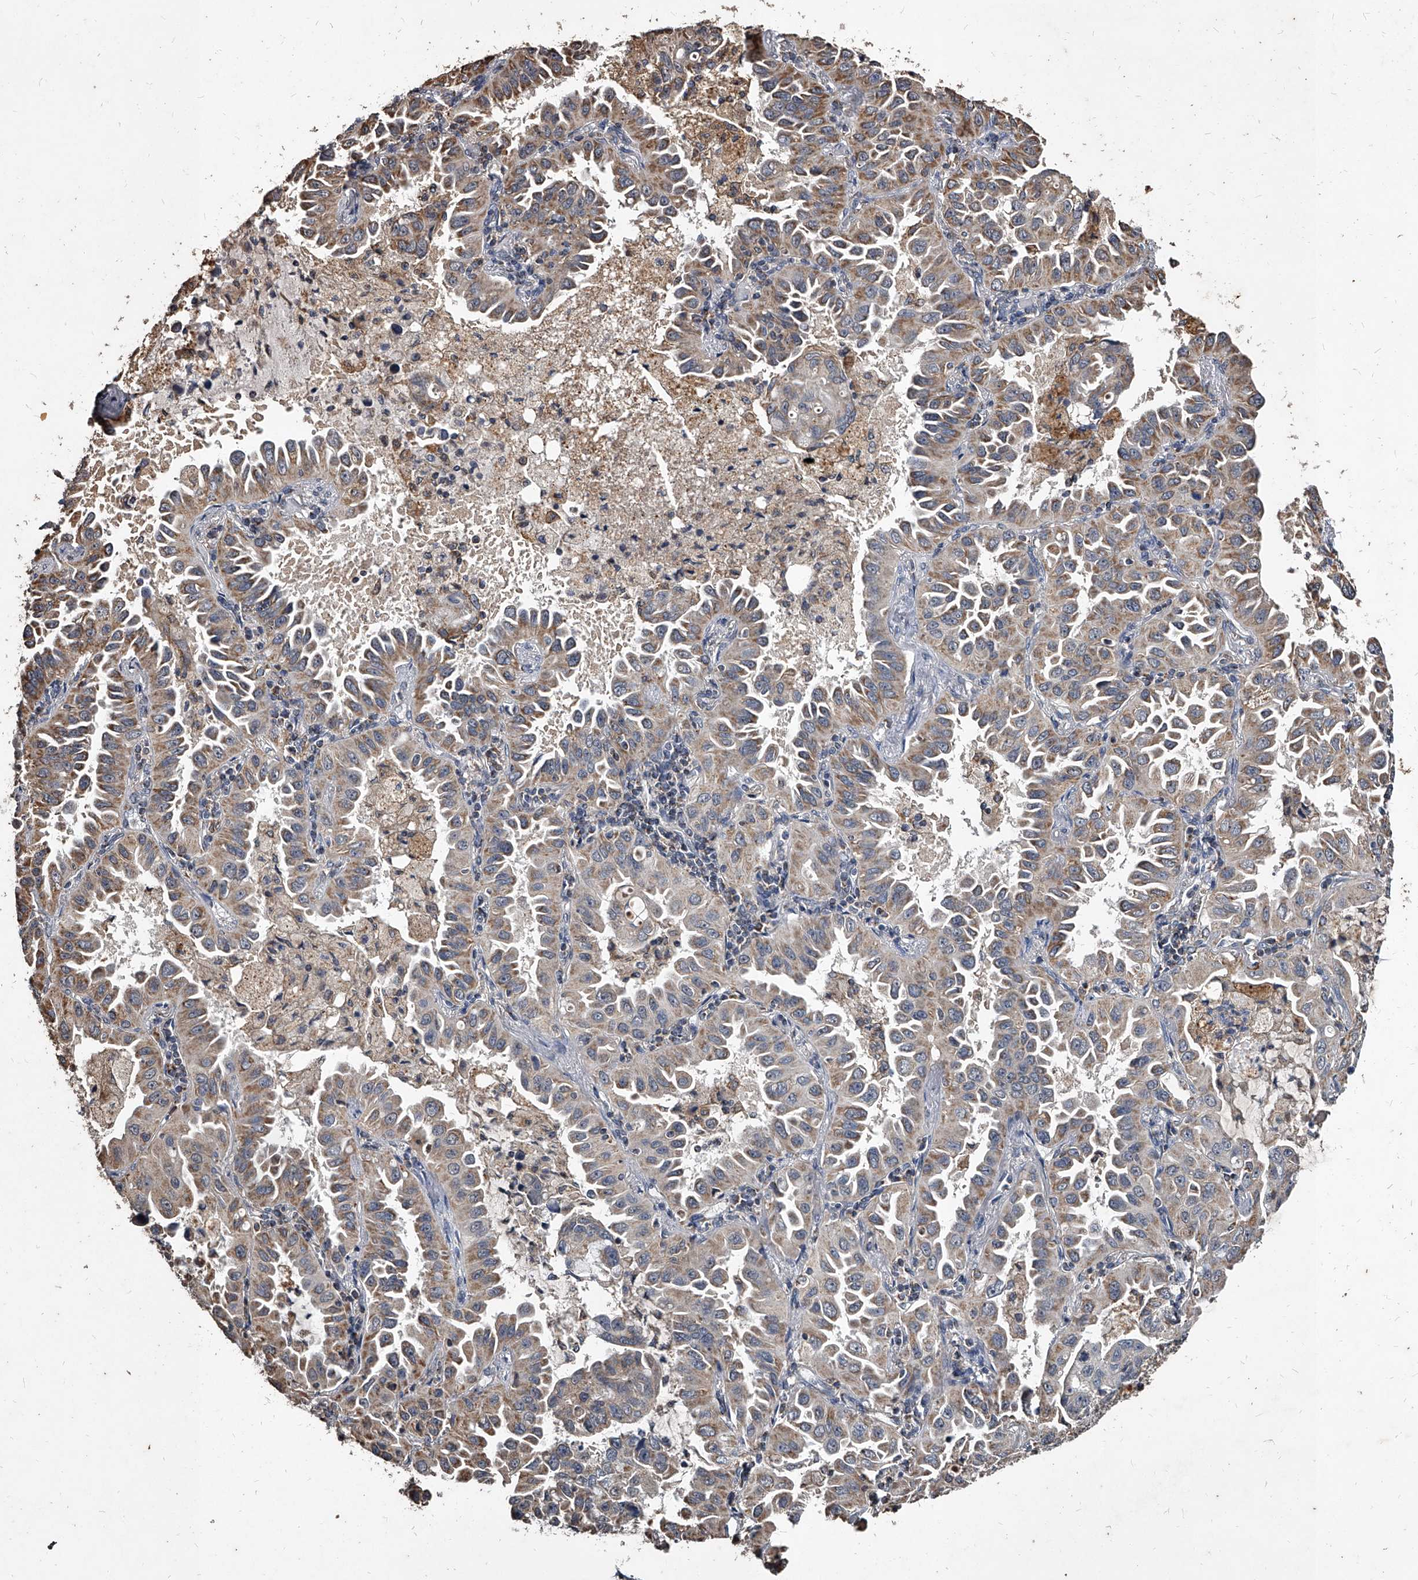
{"staining": {"intensity": "weak", "quantity": "25%-75%", "location": "cytoplasmic/membranous"}, "tissue": "lung cancer", "cell_type": "Tumor cells", "image_type": "cancer", "snomed": [{"axis": "morphology", "description": "Adenocarcinoma, NOS"}, {"axis": "topography", "description": "Lung"}], "caption": "Human lung cancer stained for a protein (brown) displays weak cytoplasmic/membranous positive positivity in about 25%-75% of tumor cells.", "gene": "GPR183", "patient": {"sex": "male", "age": 64}}